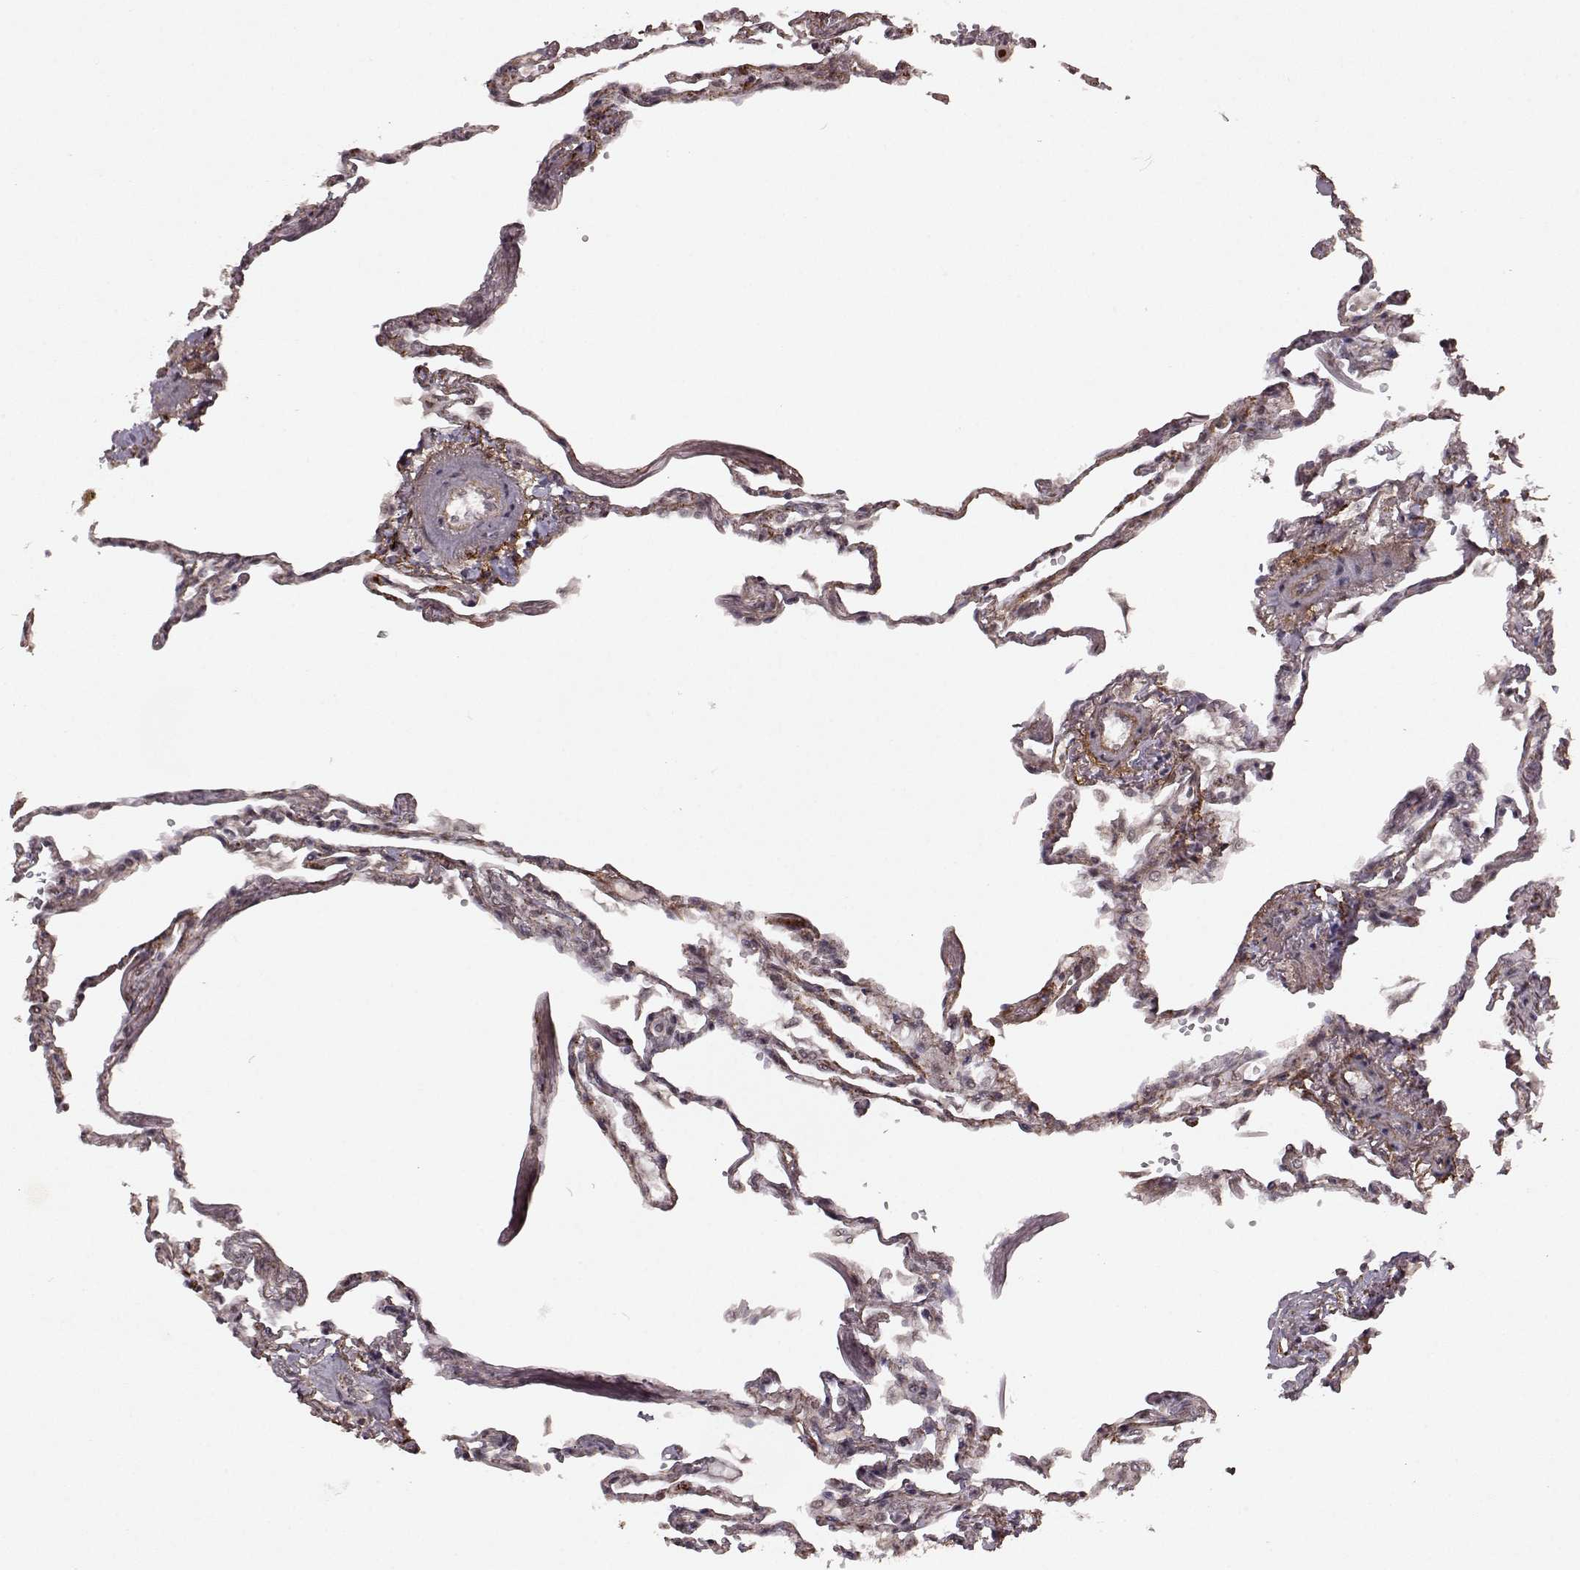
{"staining": {"intensity": "moderate", "quantity": "<25%", "location": "nuclear"}, "tissue": "lung", "cell_type": "Alveolar cells", "image_type": "normal", "snomed": [{"axis": "morphology", "description": "Normal tissue, NOS"}, {"axis": "topography", "description": "Lung"}], "caption": "Immunohistochemical staining of normal lung shows moderate nuclear protein expression in approximately <25% of alveolar cells. Nuclei are stained in blue.", "gene": "RRAGD", "patient": {"sex": "male", "age": 78}}